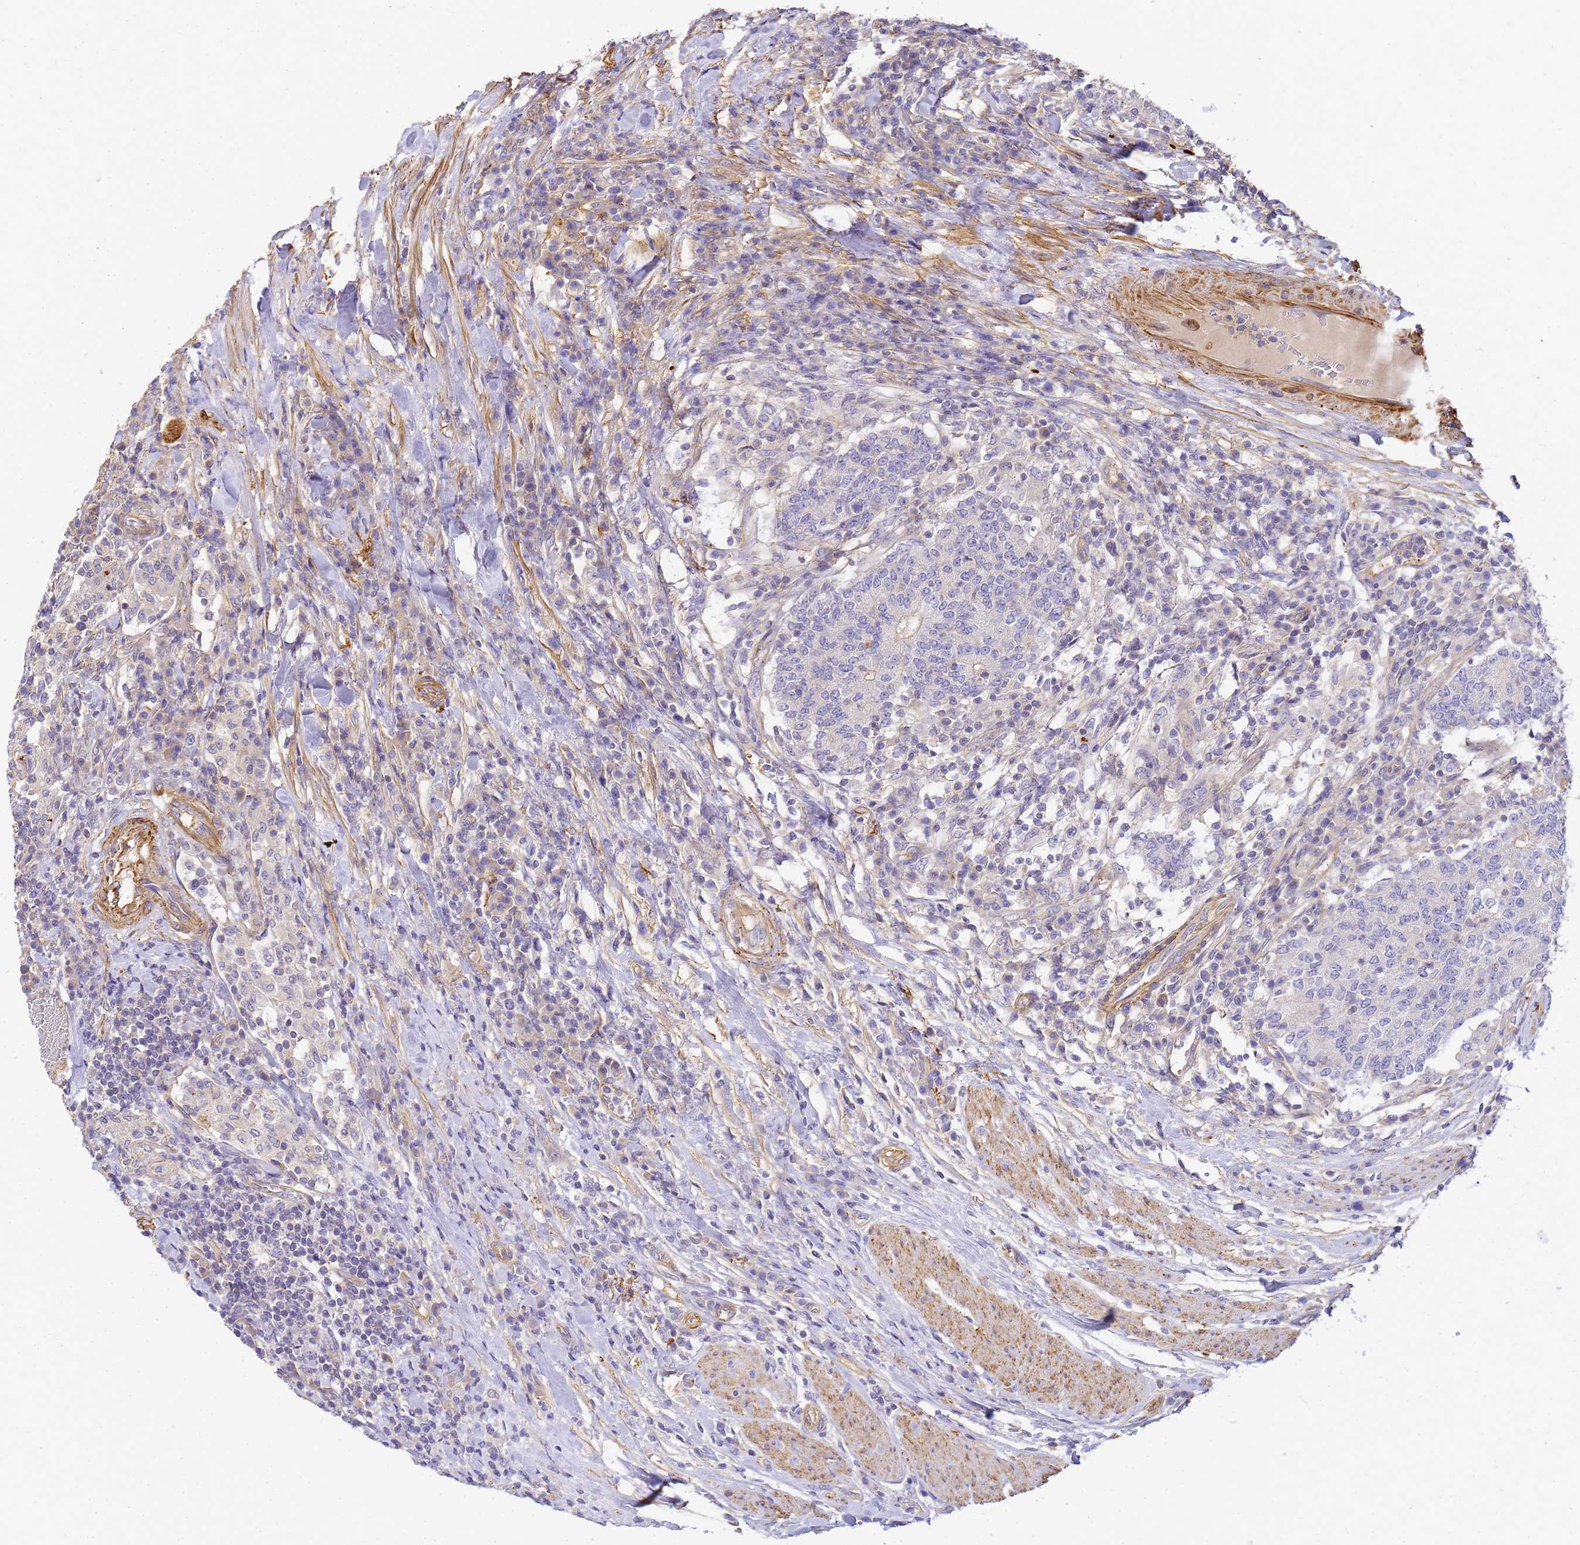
{"staining": {"intensity": "weak", "quantity": "<25%", "location": "cytoplasmic/membranous"}, "tissue": "colorectal cancer", "cell_type": "Tumor cells", "image_type": "cancer", "snomed": [{"axis": "morphology", "description": "Adenocarcinoma, NOS"}, {"axis": "topography", "description": "Colon"}], "caption": "This is a image of immunohistochemistry staining of colorectal cancer (adenocarcinoma), which shows no positivity in tumor cells.", "gene": "MYL12A", "patient": {"sex": "female", "age": 75}}